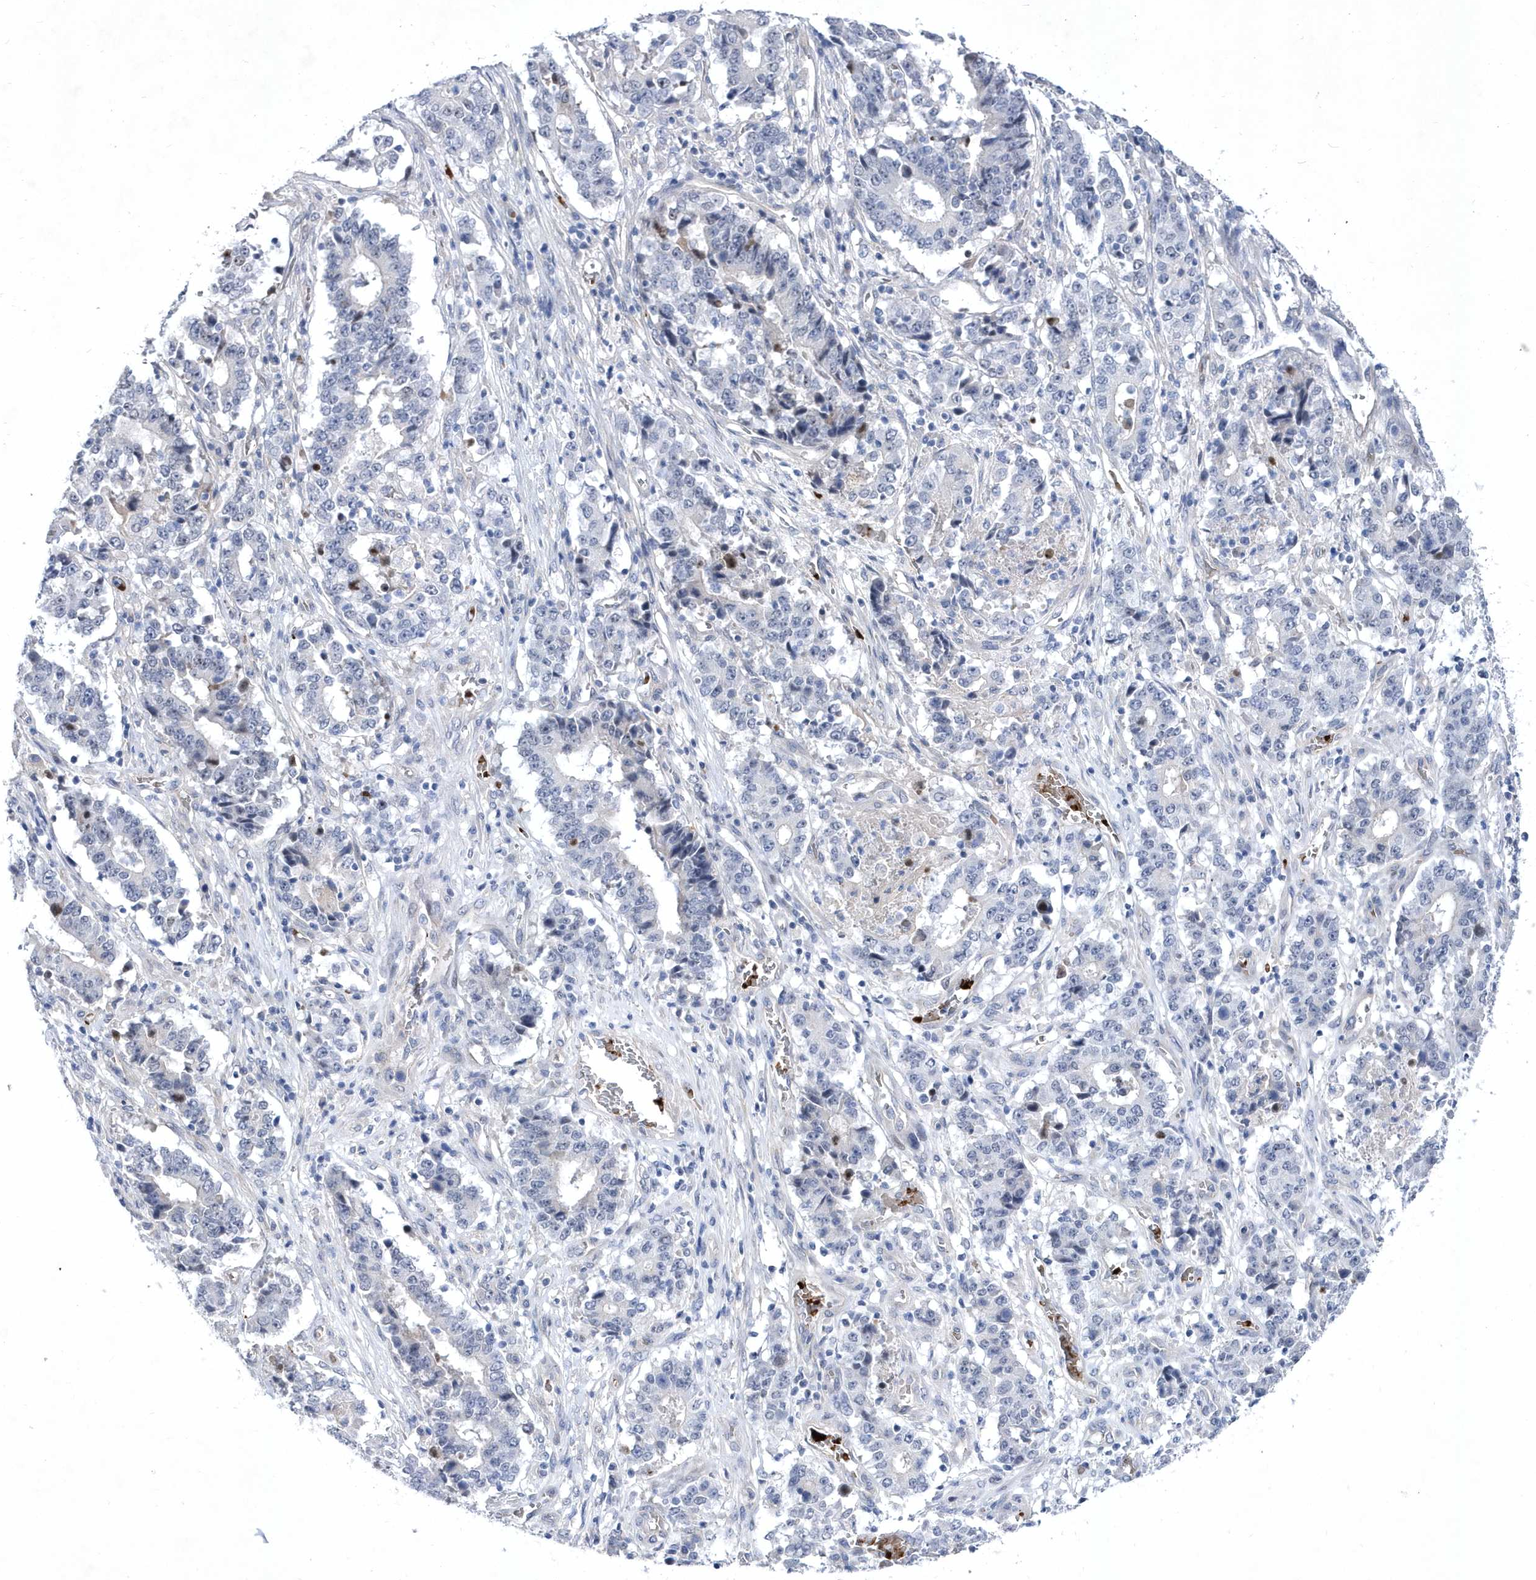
{"staining": {"intensity": "negative", "quantity": "none", "location": "none"}, "tissue": "stomach cancer", "cell_type": "Tumor cells", "image_type": "cancer", "snomed": [{"axis": "morphology", "description": "Adenocarcinoma, NOS"}, {"axis": "topography", "description": "Stomach"}], "caption": "The immunohistochemistry image has no significant expression in tumor cells of adenocarcinoma (stomach) tissue.", "gene": "ZNF875", "patient": {"sex": "male", "age": 59}}